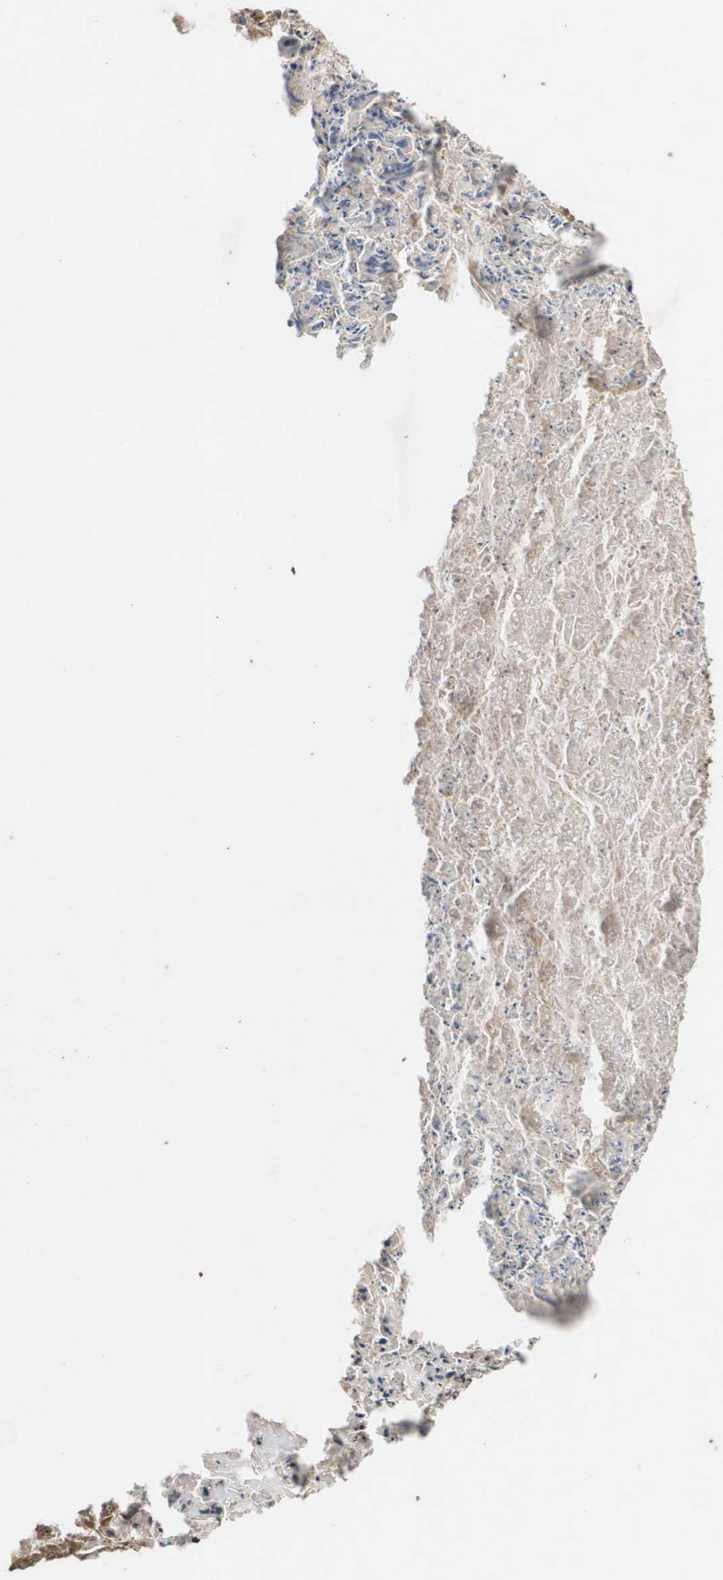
{"staining": {"intensity": "strong", "quantity": ">75%", "location": "cytoplasmic/membranous"}, "tissue": "ovarian cancer", "cell_type": "Tumor cells", "image_type": "cancer", "snomed": [{"axis": "morphology", "description": "Cystadenocarcinoma, mucinous, NOS"}, {"axis": "topography", "description": "Ovary"}], "caption": "Approximately >75% of tumor cells in human ovarian cancer show strong cytoplasmic/membranous protein expression as visualized by brown immunohistochemical staining.", "gene": "KIF11", "patient": {"sex": "female", "age": 37}}